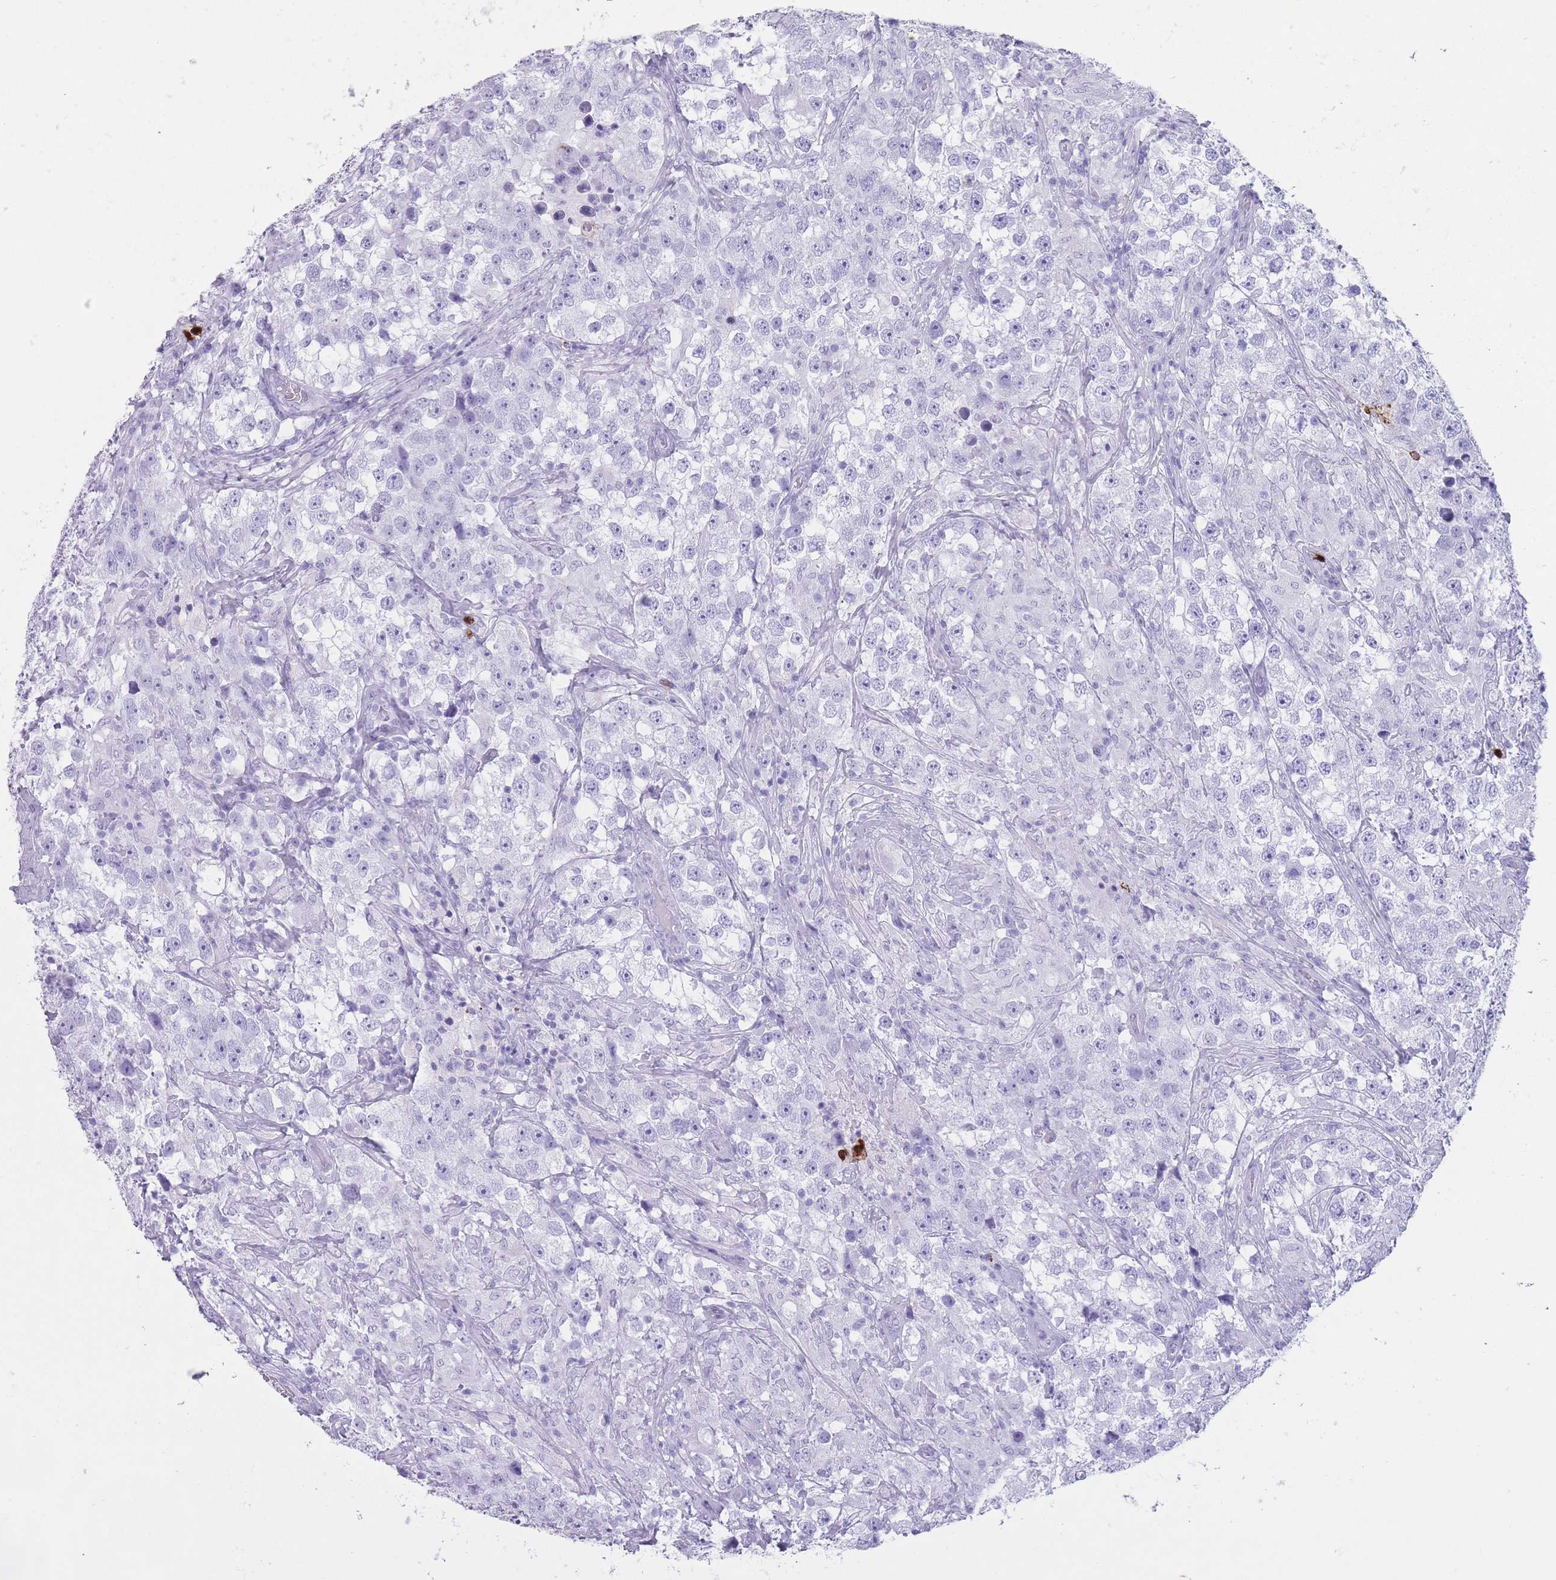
{"staining": {"intensity": "negative", "quantity": "none", "location": "none"}, "tissue": "testis cancer", "cell_type": "Tumor cells", "image_type": "cancer", "snomed": [{"axis": "morphology", "description": "Seminoma, NOS"}, {"axis": "topography", "description": "Testis"}], "caption": "Immunohistochemical staining of testis seminoma reveals no significant staining in tumor cells.", "gene": "OR4F21", "patient": {"sex": "male", "age": 46}}